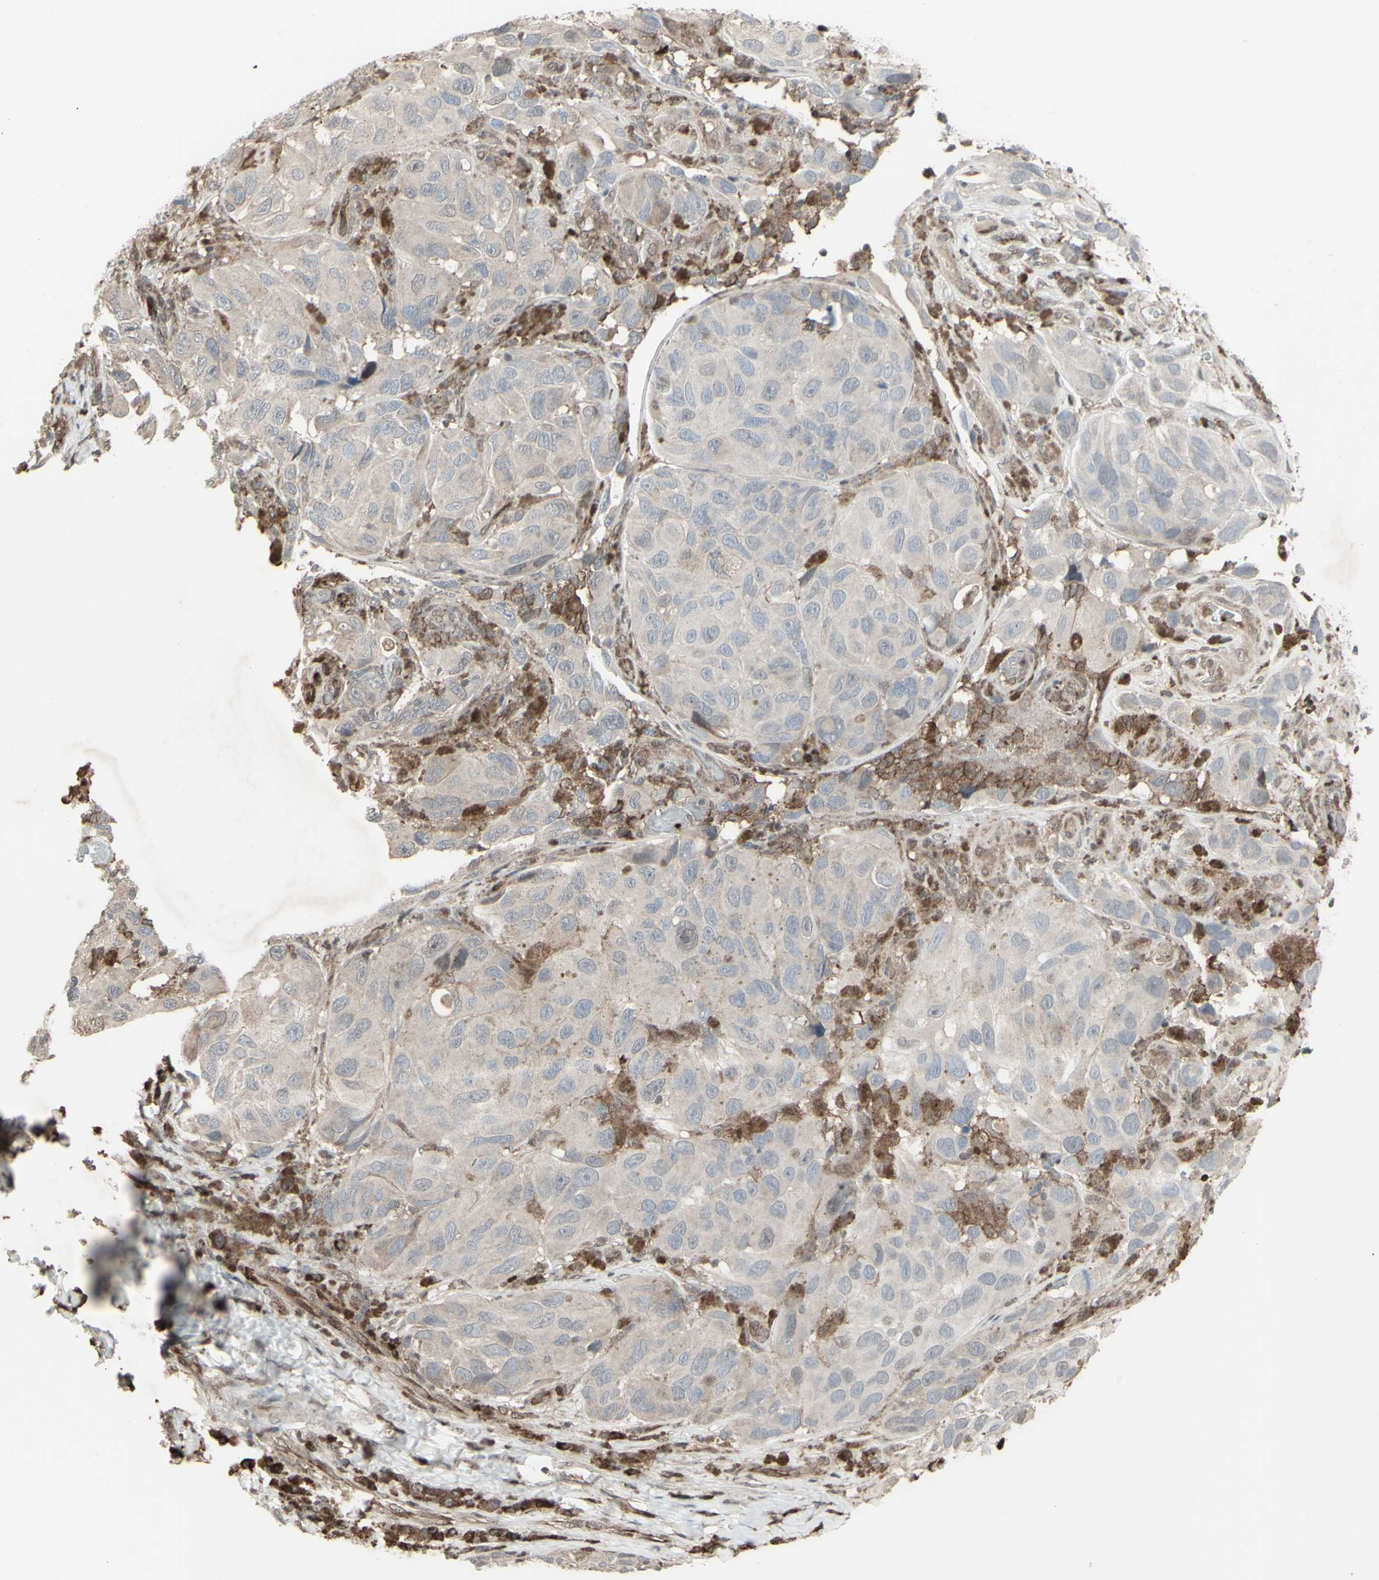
{"staining": {"intensity": "negative", "quantity": "none", "location": "none"}, "tissue": "melanoma", "cell_type": "Tumor cells", "image_type": "cancer", "snomed": [{"axis": "morphology", "description": "Malignant melanoma, NOS"}, {"axis": "topography", "description": "Skin"}], "caption": "This is an immunohistochemistry micrograph of human melanoma. There is no expression in tumor cells.", "gene": "CD33", "patient": {"sex": "female", "age": 73}}